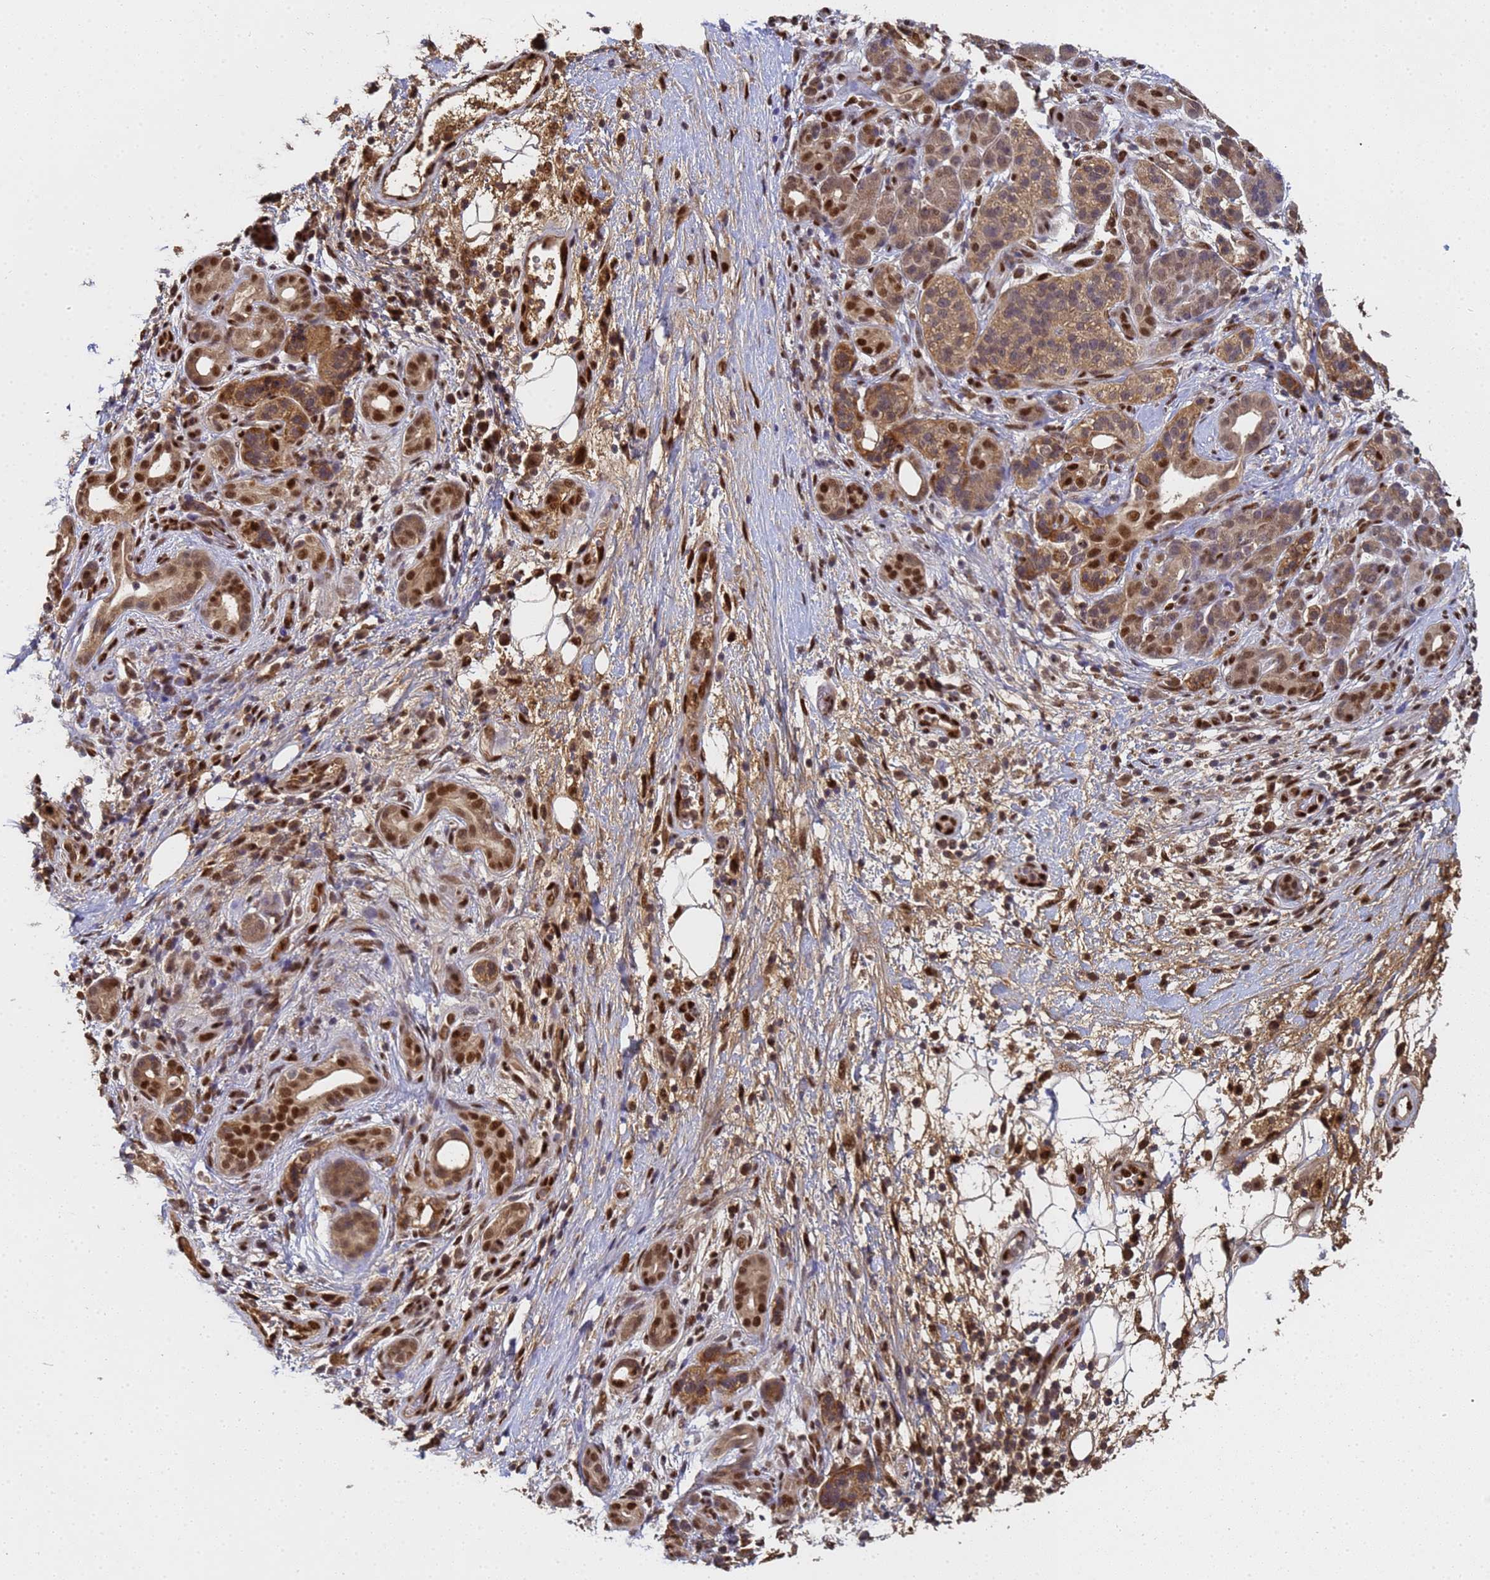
{"staining": {"intensity": "moderate", "quantity": ">75%", "location": "cytoplasmic/membranous,nuclear"}, "tissue": "pancreatic cancer", "cell_type": "Tumor cells", "image_type": "cancer", "snomed": [{"axis": "morphology", "description": "Adenocarcinoma, NOS"}, {"axis": "topography", "description": "Pancreas"}], "caption": "This is a histology image of immunohistochemistry staining of pancreatic cancer, which shows moderate expression in the cytoplasmic/membranous and nuclear of tumor cells.", "gene": "SECISBP2", "patient": {"sex": "male", "age": 78}}